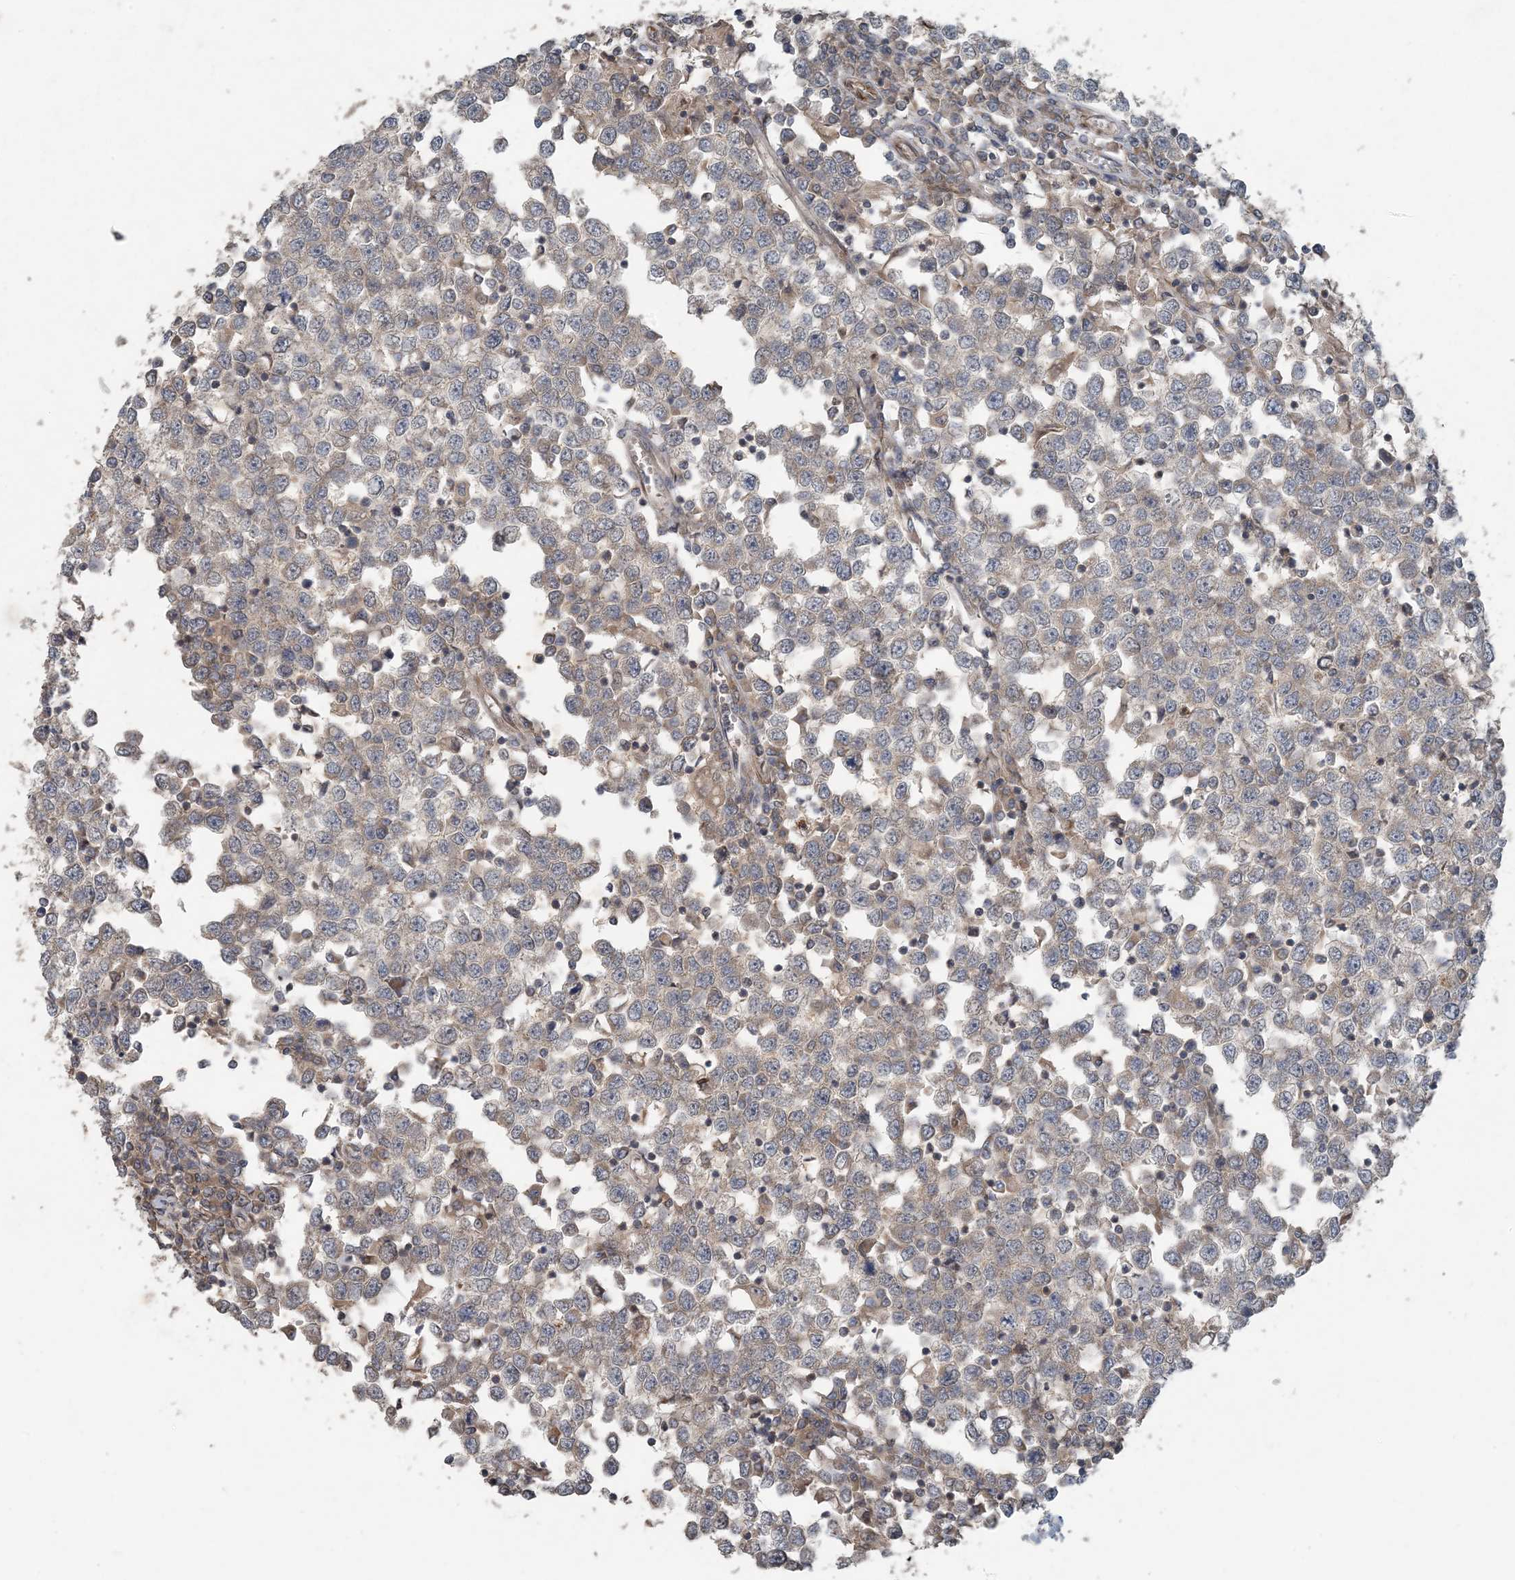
{"staining": {"intensity": "weak", "quantity": "<25%", "location": "cytoplasmic/membranous"}, "tissue": "testis cancer", "cell_type": "Tumor cells", "image_type": "cancer", "snomed": [{"axis": "morphology", "description": "Seminoma, NOS"}, {"axis": "topography", "description": "Testis"}], "caption": "An immunohistochemistry photomicrograph of testis cancer (seminoma) is shown. There is no staining in tumor cells of testis cancer (seminoma). (Immunohistochemistry (ihc), brightfield microscopy, high magnification).", "gene": "MYO9B", "patient": {"sex": "male", "age": 65}}